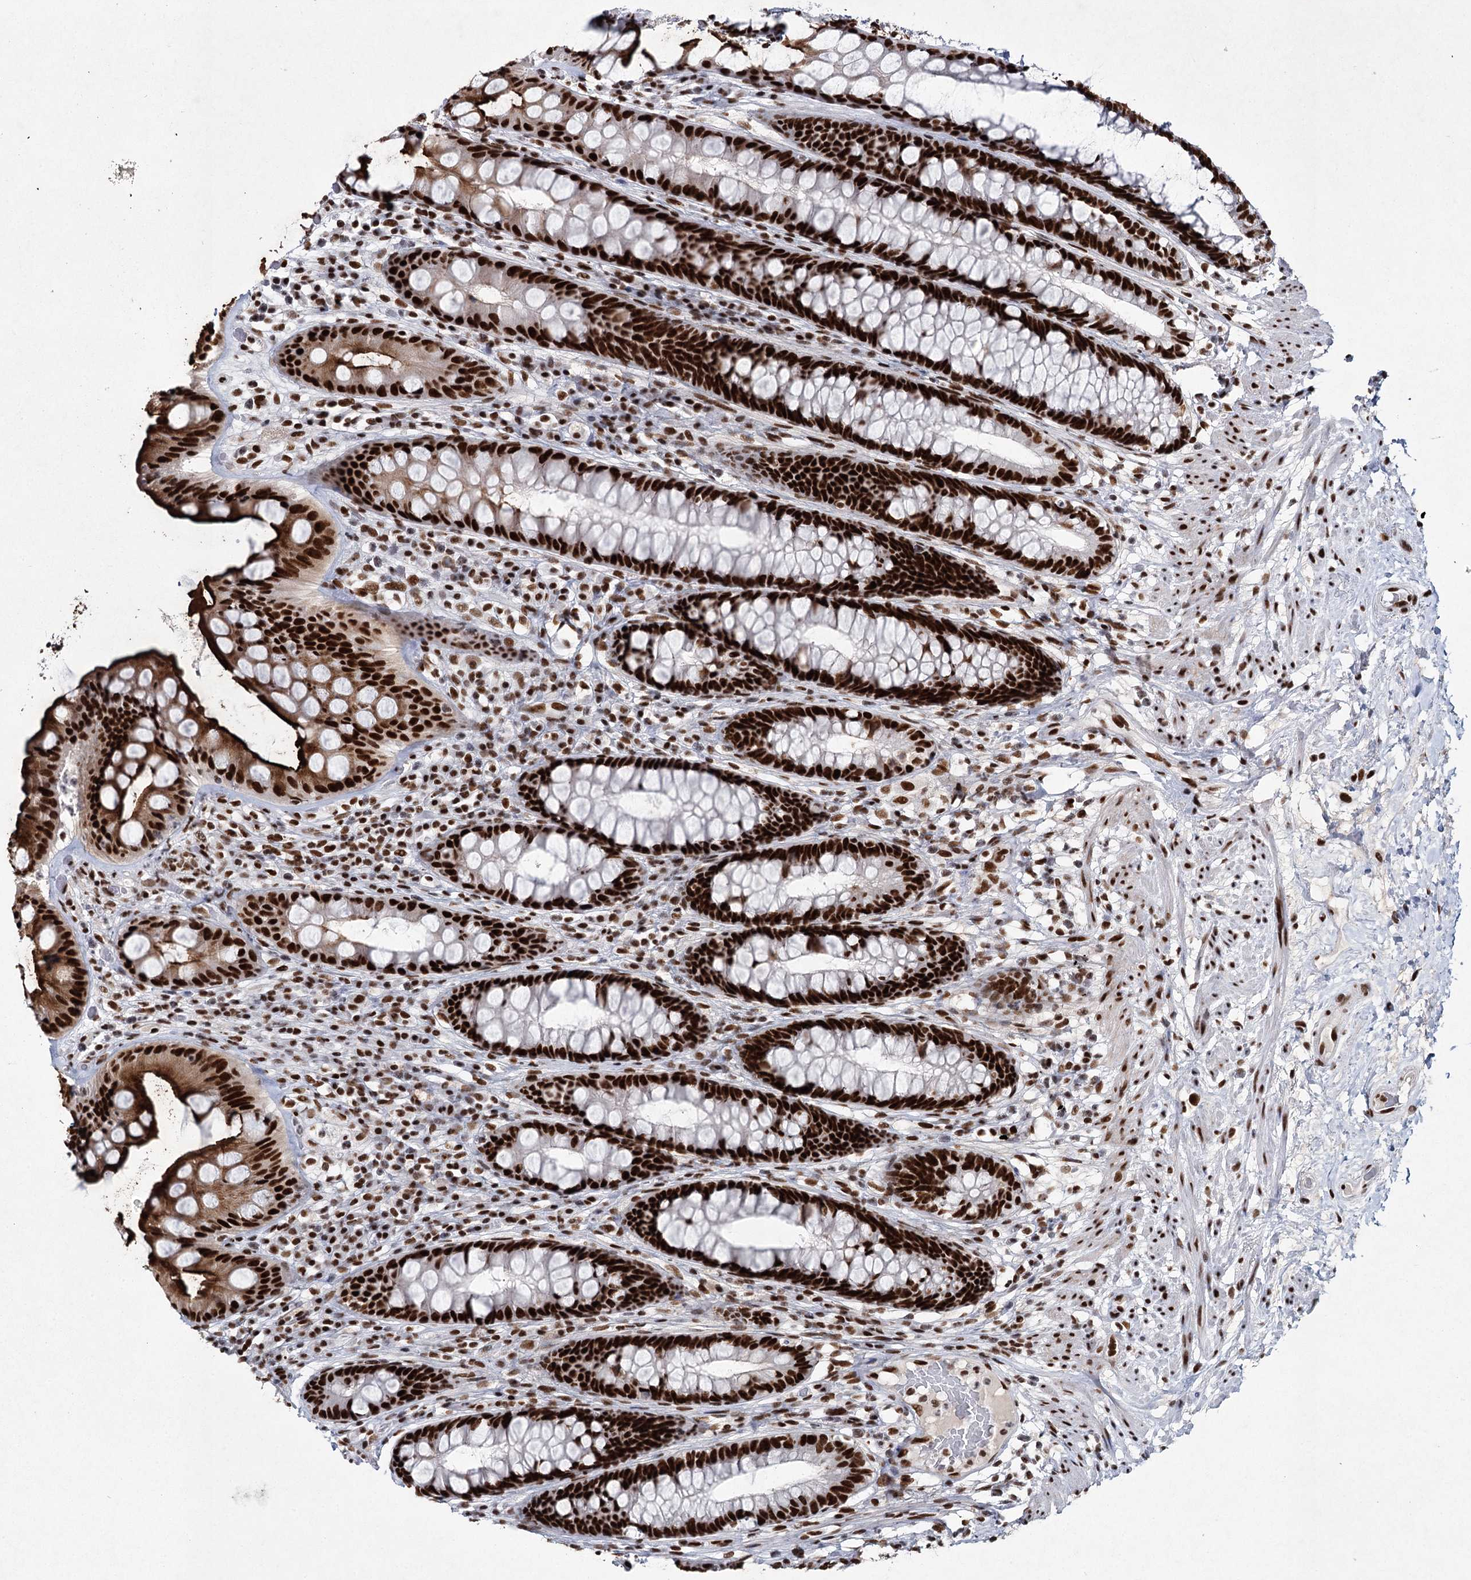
{"staining": {"intensity": "strong", "quantity": ">75%", "location": "cytoplasmic/membranous,nuclear"}, "tissue": "rectum", "cell_type": "Glandular cells", "image_type": "normal", "snomed": [{"axis": "morphology", "description": "Normal tissue, NOS"}, {"axis": "topography", "description": "Rectum"}], "caption": "Protein staining of normal rectum demonstrates strong cytoplasmic/membranous,nuclear expression in about >75% of glandular cells. The protein of interest is stained brown, and the nuclei are stained in blue (DAB (3,3'-diaminobenzidine) IHC with brightfield microscopy, high magnification).", "gene": "SCAF8", "patient": {"sex": "male", "age": 74}}